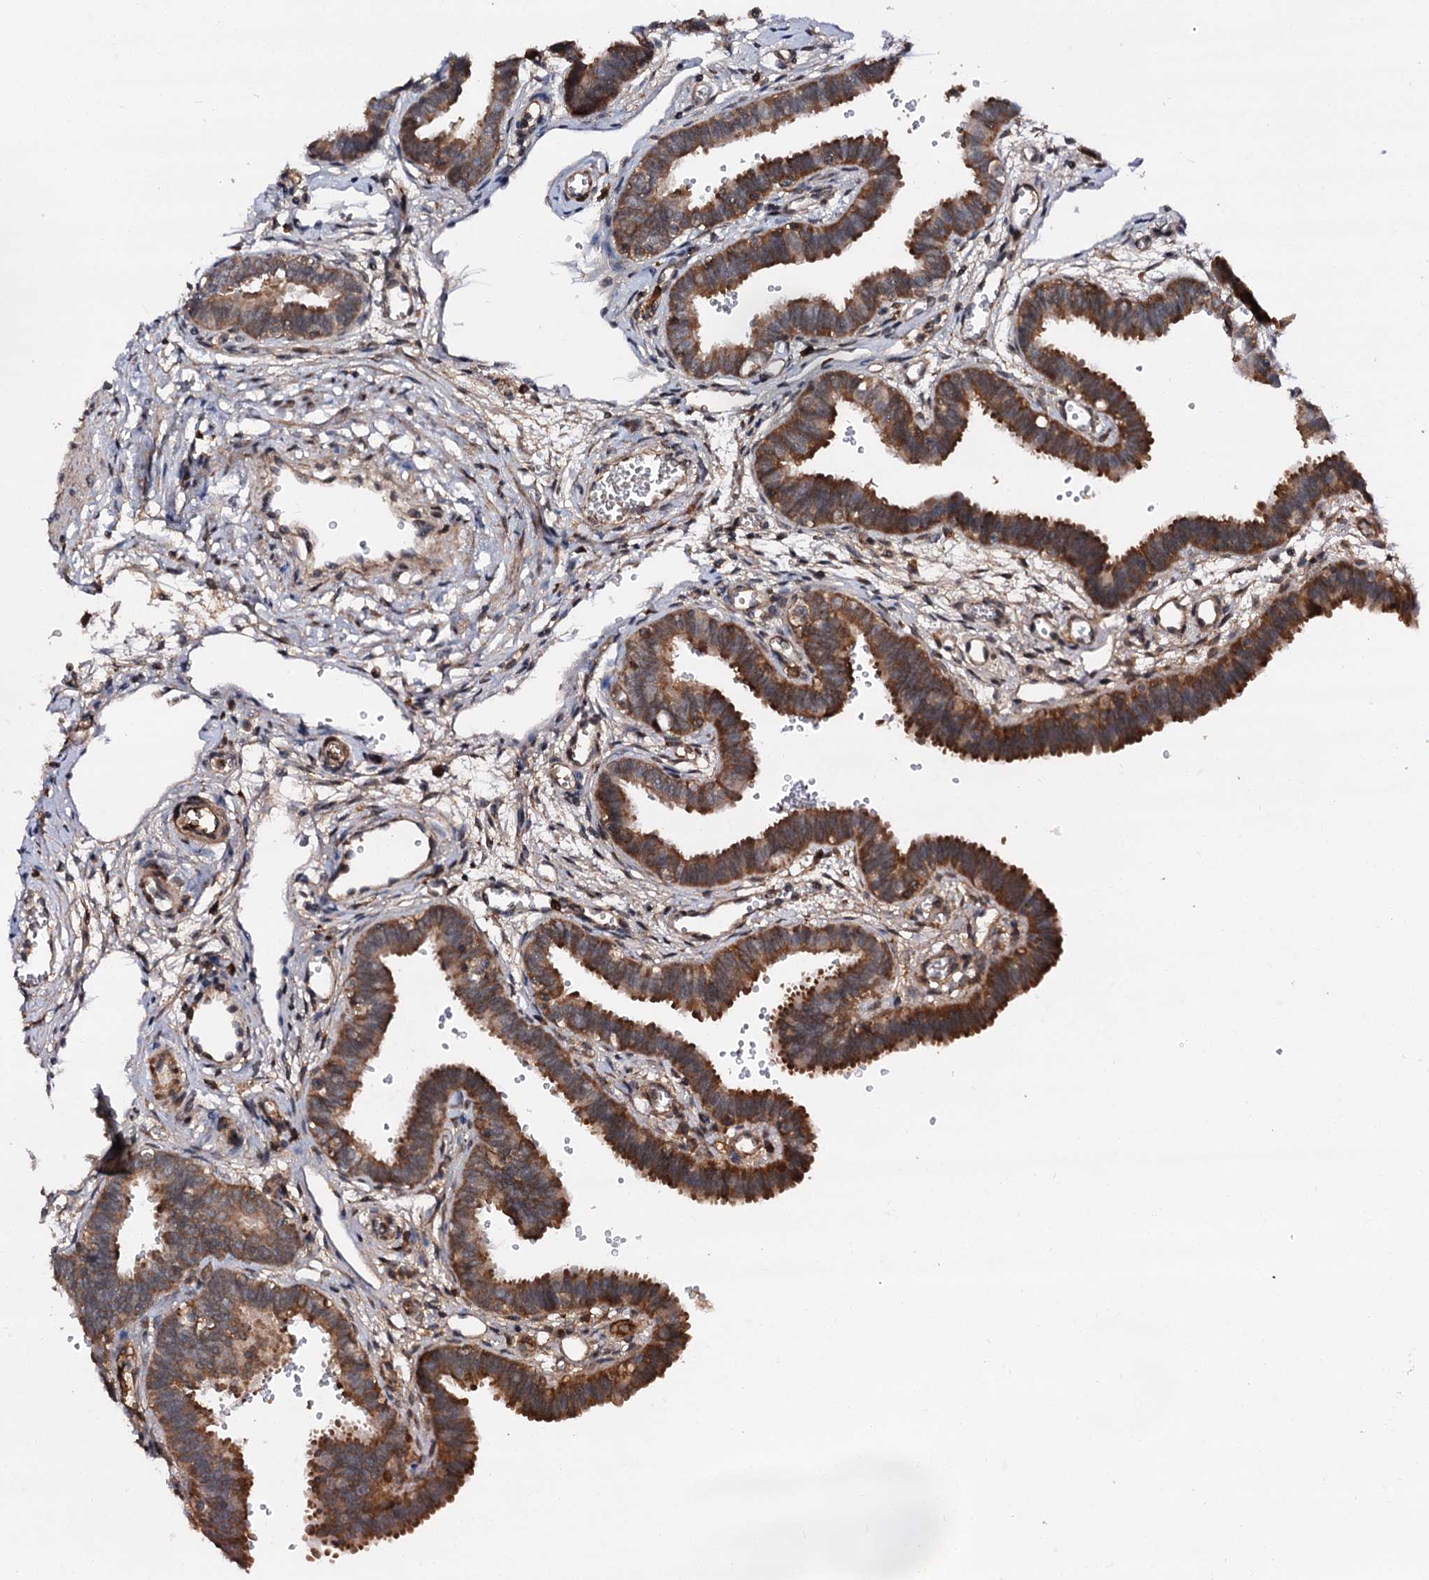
{"staining": {"intensity": "moderate", "quantity": "25%-75%", "location": "cytoplasmic/membranous"}, "tissue": "fallopian tube", "cell_type": "Glandular cells", "image_type": "normal", "snomed": [{"axis": "morphology", "description": "Normal tissue, NOS"}, {"axis": "topography", "description": "Fallopian tube"}, {"axis": "topography", "description": "Placenta"}], "caption": "IHC micrograph of normal fallopian tube stained for a protein (brown), which displays medium levels of moderate cytoplasmic/membranous staining in approximately 25%-75% of glandular cells.", "gene": "MBD6", "patient": {"sex": "female", "age": 32}}